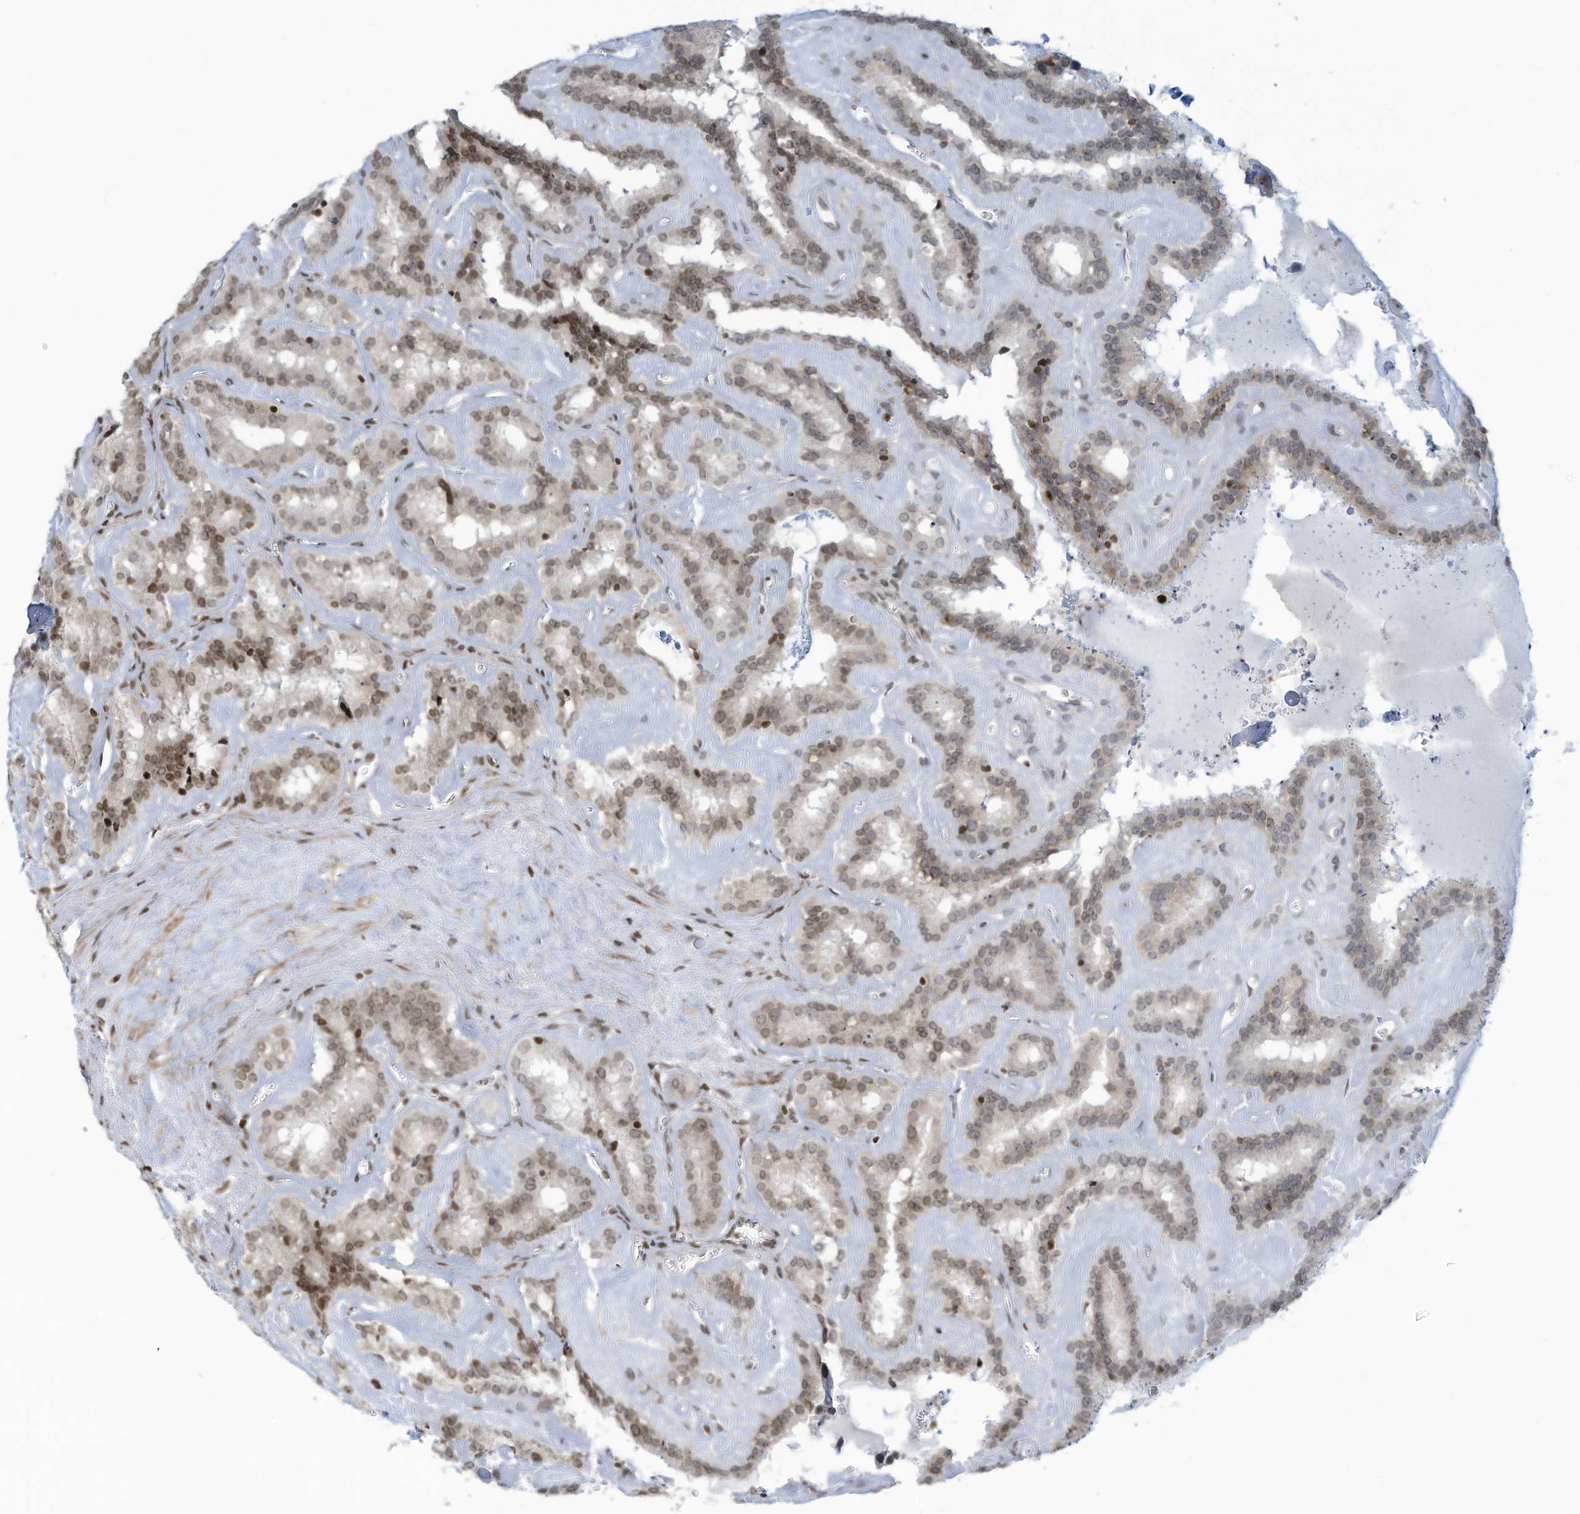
{"staining": {"intensity": "moderate", "quantity": "25%-75%", "location": "nuclear"}, "tissue": "seminal vesicle", "cell_type": "Glandular cells", "image_type": "normal", "snomed": [{"axis": "morphology", "description": "Normal tissue, NOS"}, {"axis": "topography", "description": "Prostate"}, {"axis": "topography", "description": "Seminal veicle"}], "caption": "DAB immunohistochemical staining of unremarkable seminal vesicle displays moderate nuclear protein staining in about 25%-75% of glandular cells.", "gene": "ADI1", "patient": {"sex": "male", "age": 59}}